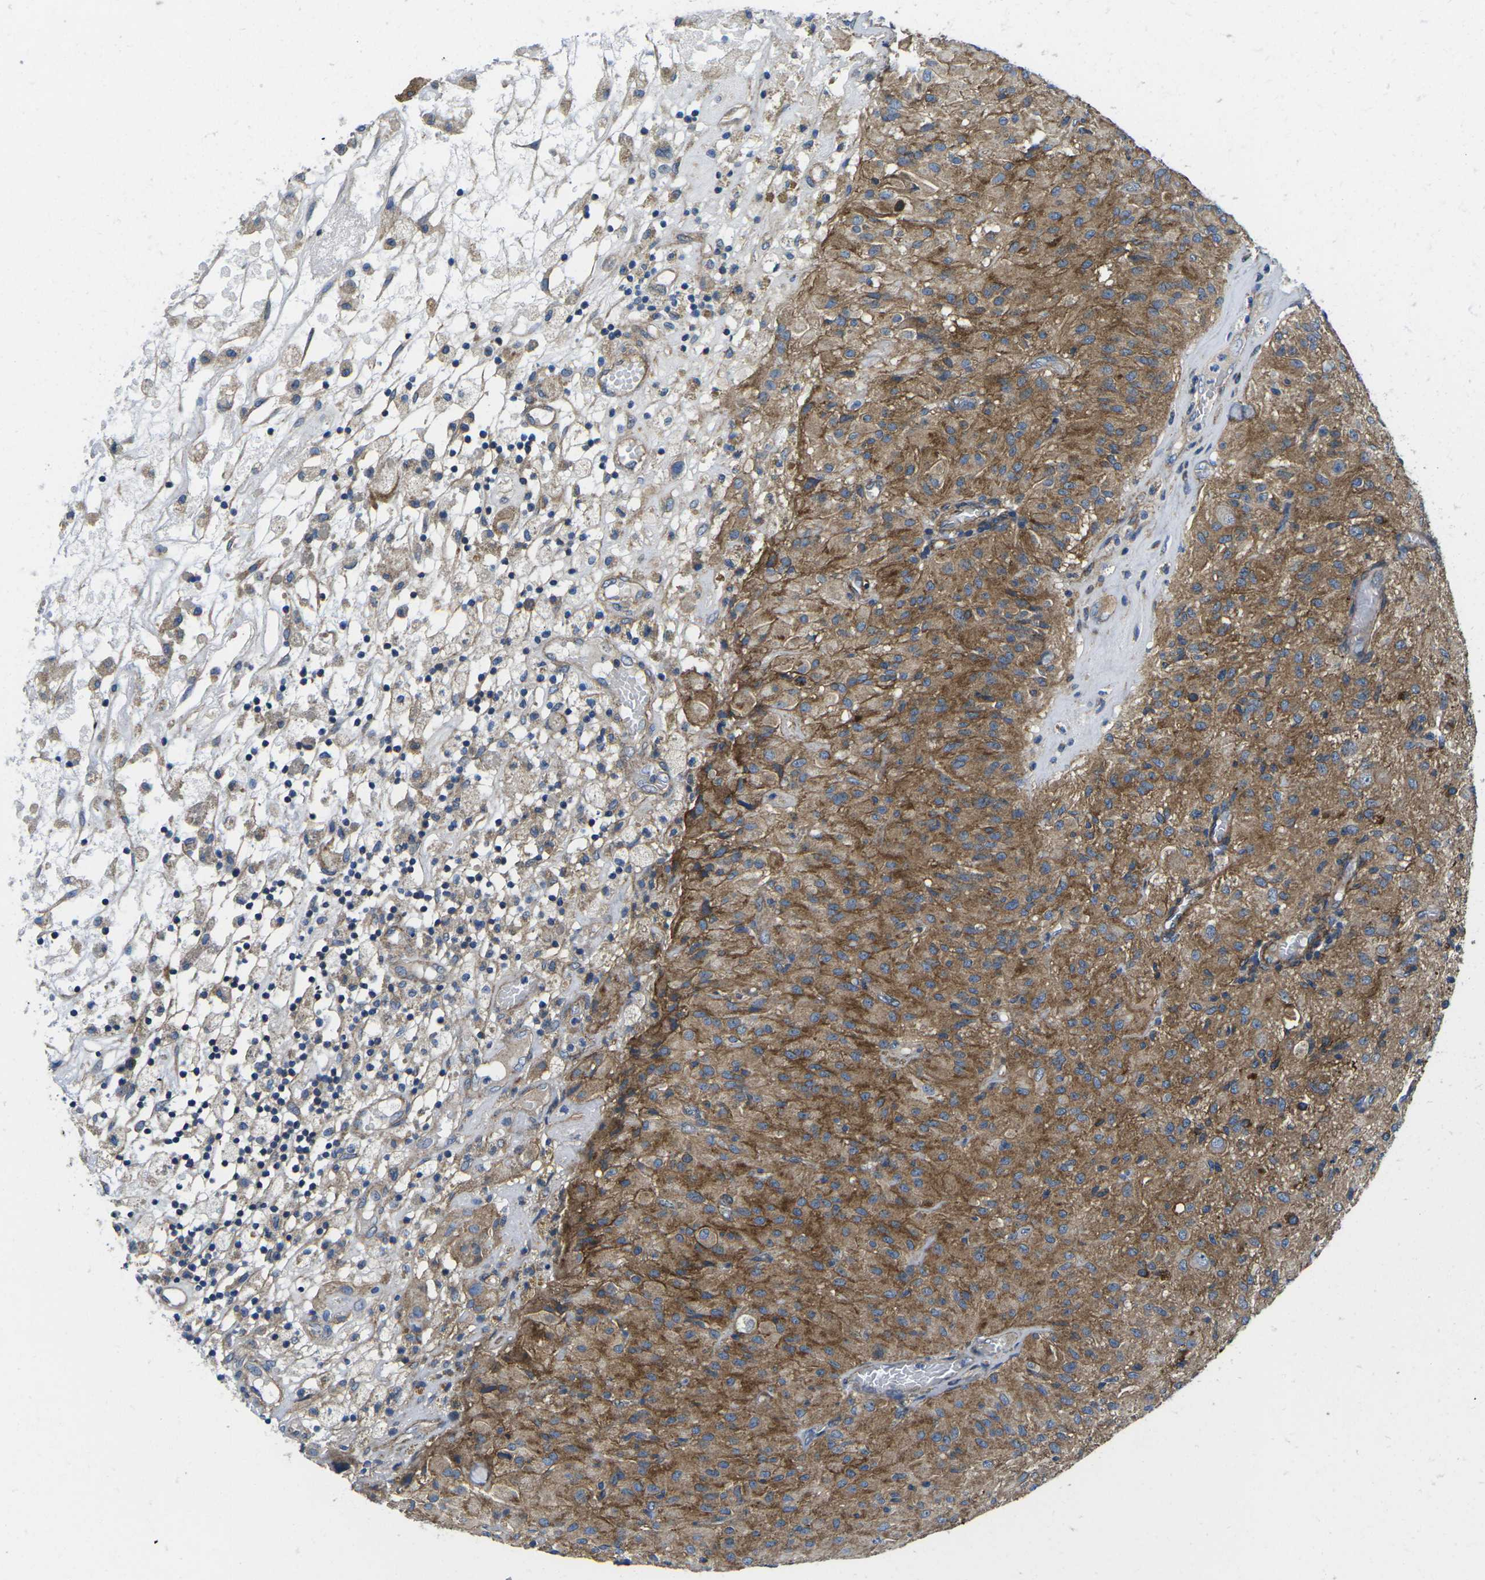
{"staining": {"intensity": "moderate", "quantity": "25%-75%", "location": "cytoplasmic/membranous"}, "tissue": "glioma", "cell_type": "Tumor cells", "image_type": "cancer", "snomed": [{"axis": "morphology", "description": "Glioma, malignant, High grade"}, {"axis": "topography", "description": "Brain"}], "caption": "A medium amount of moderate cytoplasmic/membranous expression is appreciated in approximately 25%-75% of tumor cells in malignant high-grade glioma tissue. (brown staining indicates protein expression, while blue staining denotes nuclei).", "gene": "DLG1", "patient": {"sex": "female", "age": 59}}